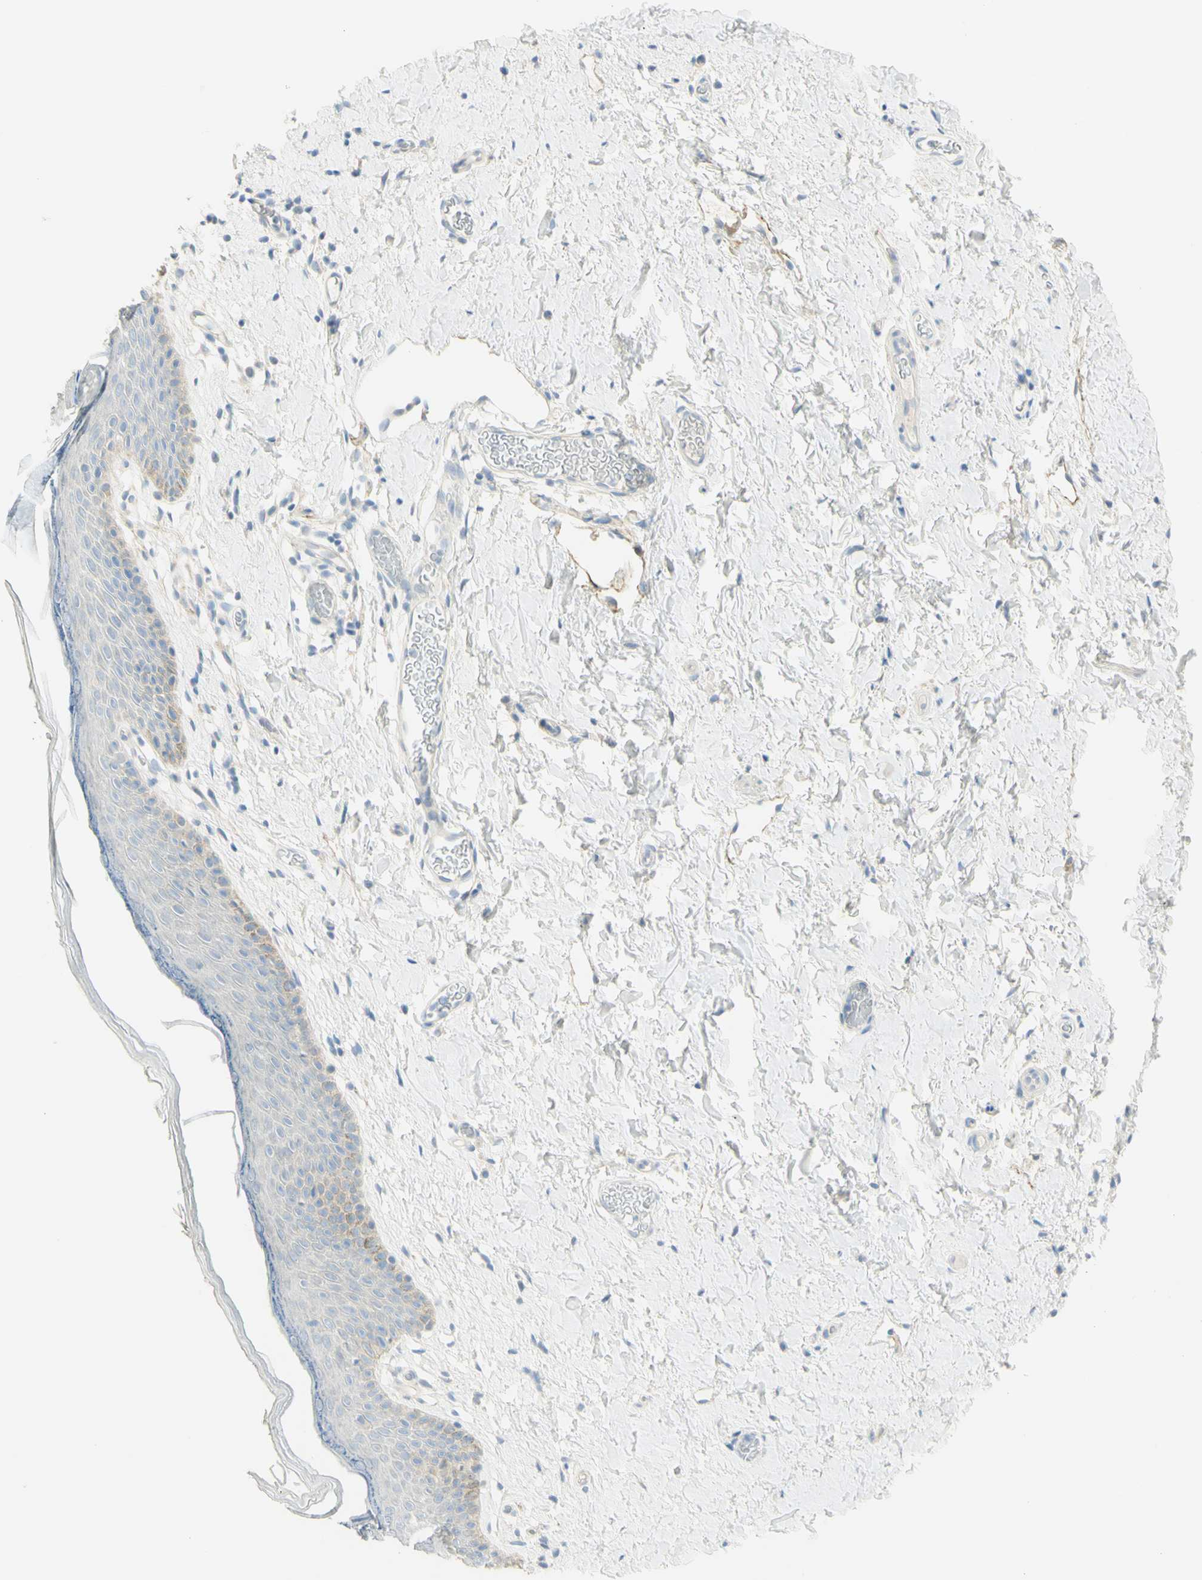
{"staining": {"intensity": "moderate", "quantity": "<25%", "location": "cytoplasmic/membranous"}, "tissue": "skin", "cell_type": "Epidermal cells", "image_type": "normal", "snomed": [{"axis": "morphology", "description": "Normal tissue, NOS"}, {"axis": "topography", "description": "Adipose tissue"}, {"axis": "topography", "description": "Vascular tissue"}, {"axis": "topography", "description": "Anal"}, {"axis": "topography", "description": "Peripheral nerve tissue"}], "caption": "IHC micrograph of unremarkable skin: skin stained using IHC reveals low levels of moderate protein expression localized specifically in the cytoplasmic/membranous of epidermal cells, appearing as a cytoplasmic/membranous brown color.", "gene": "GCNT3", "patient": {"sex": "female", "age": 54}}